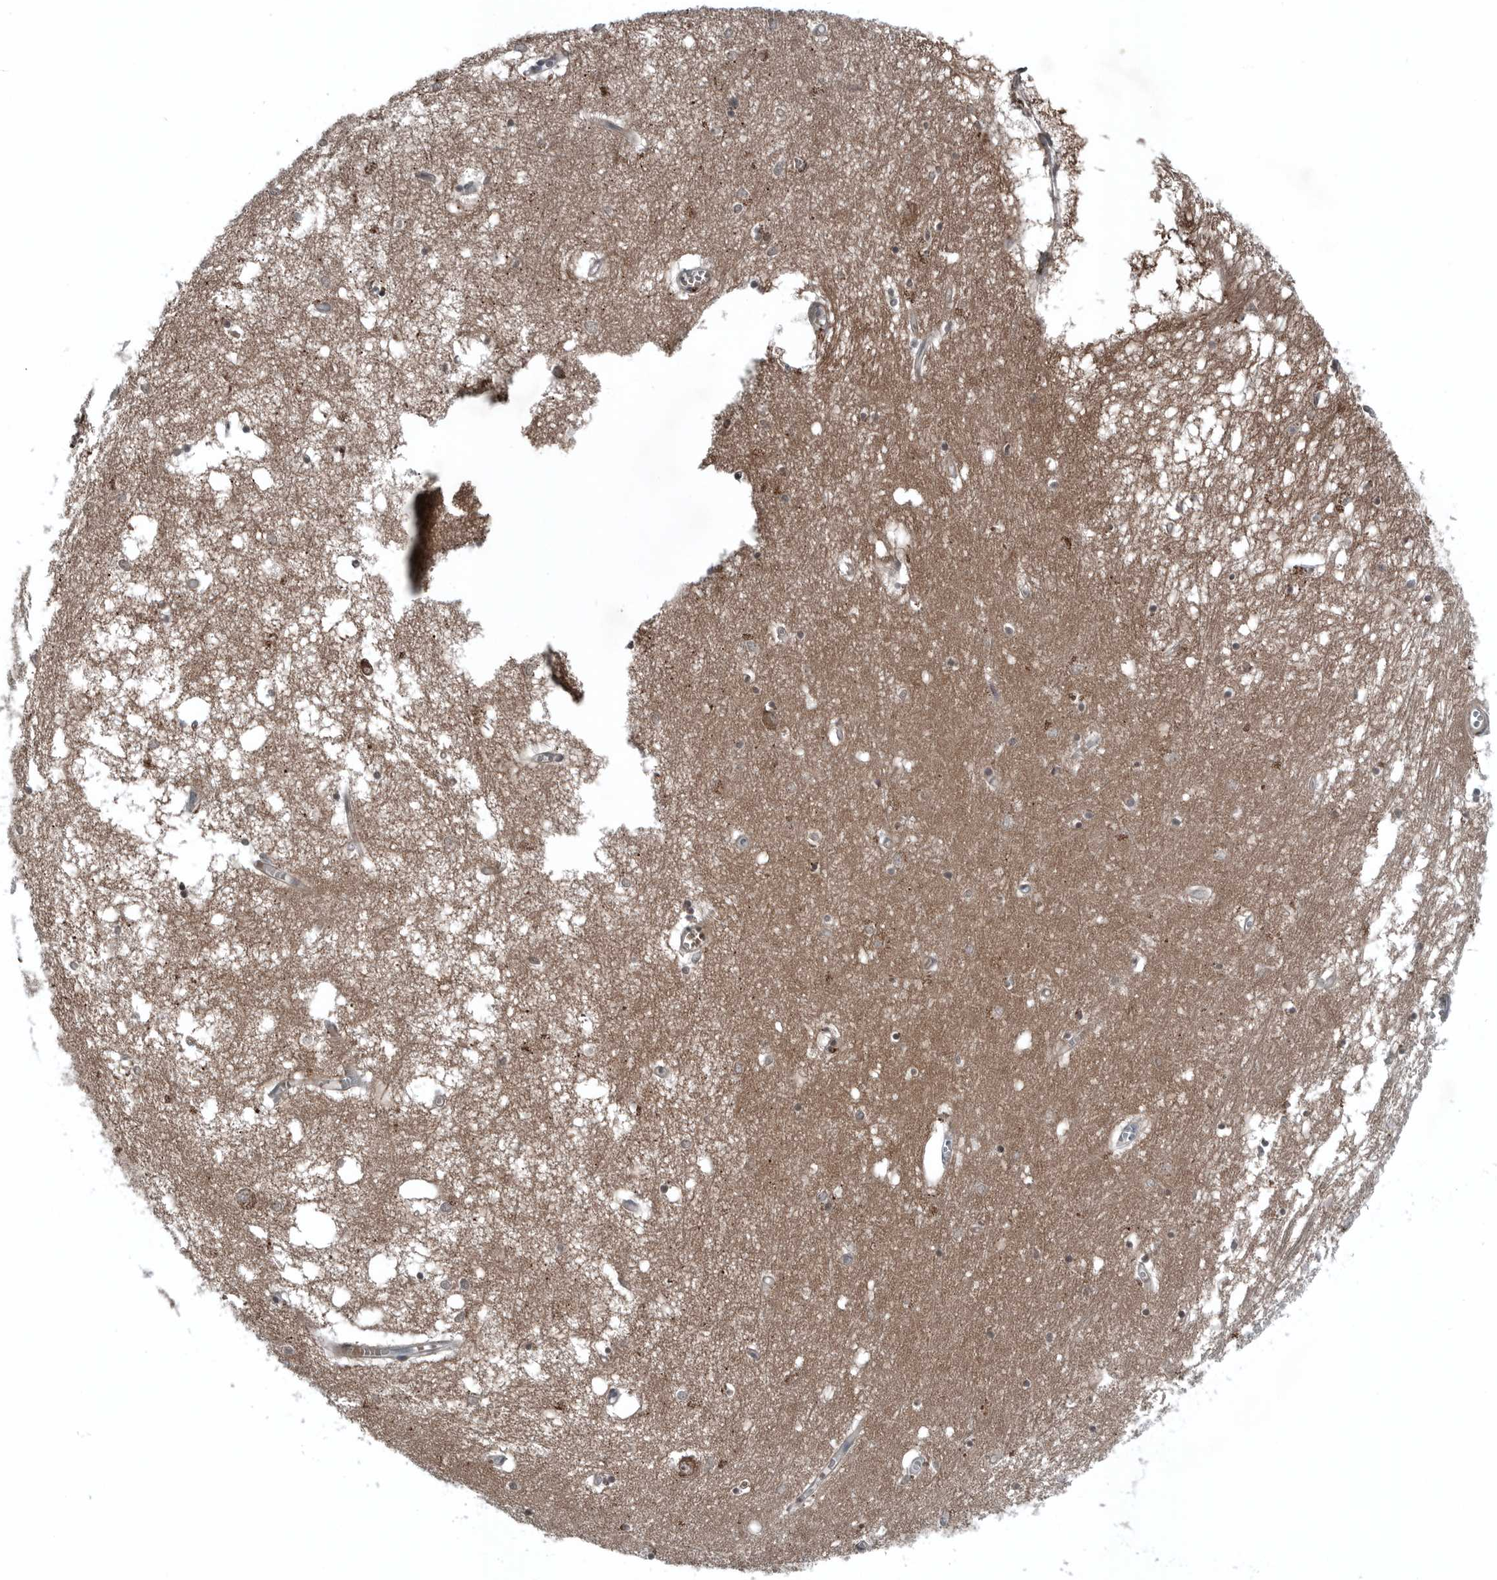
{"staining": {"intensity": "negative", "quantity": "none", "location": "none"}, "tissue": "hippocampus", "cell_type": "Glial cells", "image_type": "normal", "snomed": [{"axis": "morphology", "description": "Normal tissue, NOS"}, {"axis": "topography", "description": "Hippocampus"}], "caption": "High power microscopy image of an immunohistochemistry (IHC) micrograph of unremarkable hippocampus, revealing no significant positivity in glial cells.", "gene": "GAK", "patient": {"sex": "male", "age": 70}}